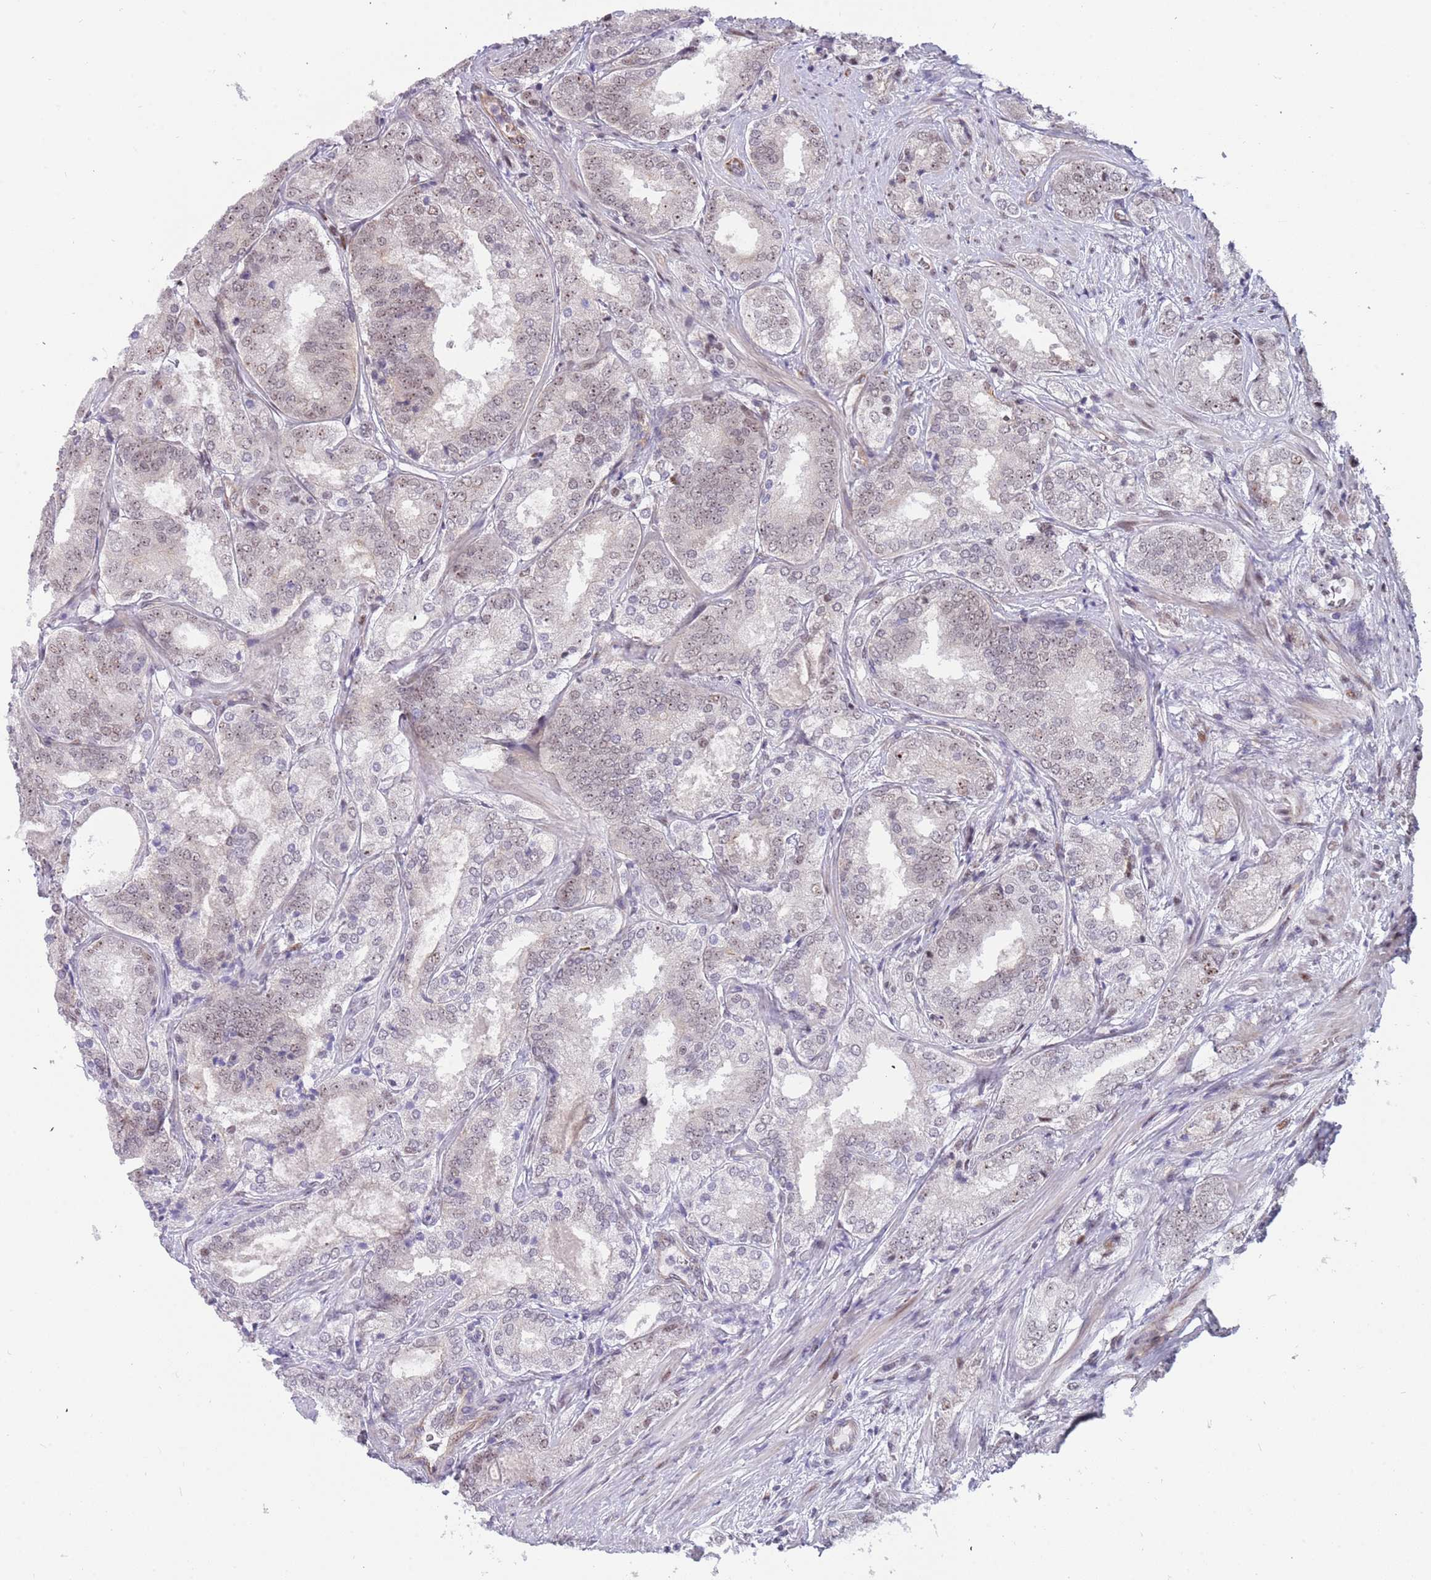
{"staining": {"intensity": "weak", "quantity": "25%-75%", "location": "nuclear"}, "tissue": "prostate cancer", "cell_type": "Tumor cells", "image_type": "cancer", "snomed": [{"axis": "morphology", "description": "Adenocarcinoma, High grade"}, {"axis": "topography", "description": "Prostate"}], "caption": "About 25%-75% of tumor cells in human prostate high-grade adenocarcinoma demonstrate weak nuclear protein positivity as visualized by brown immunohistochemical staining.", "gene": "LRMDA", "patient": {"sex": "male", "age": 63}}